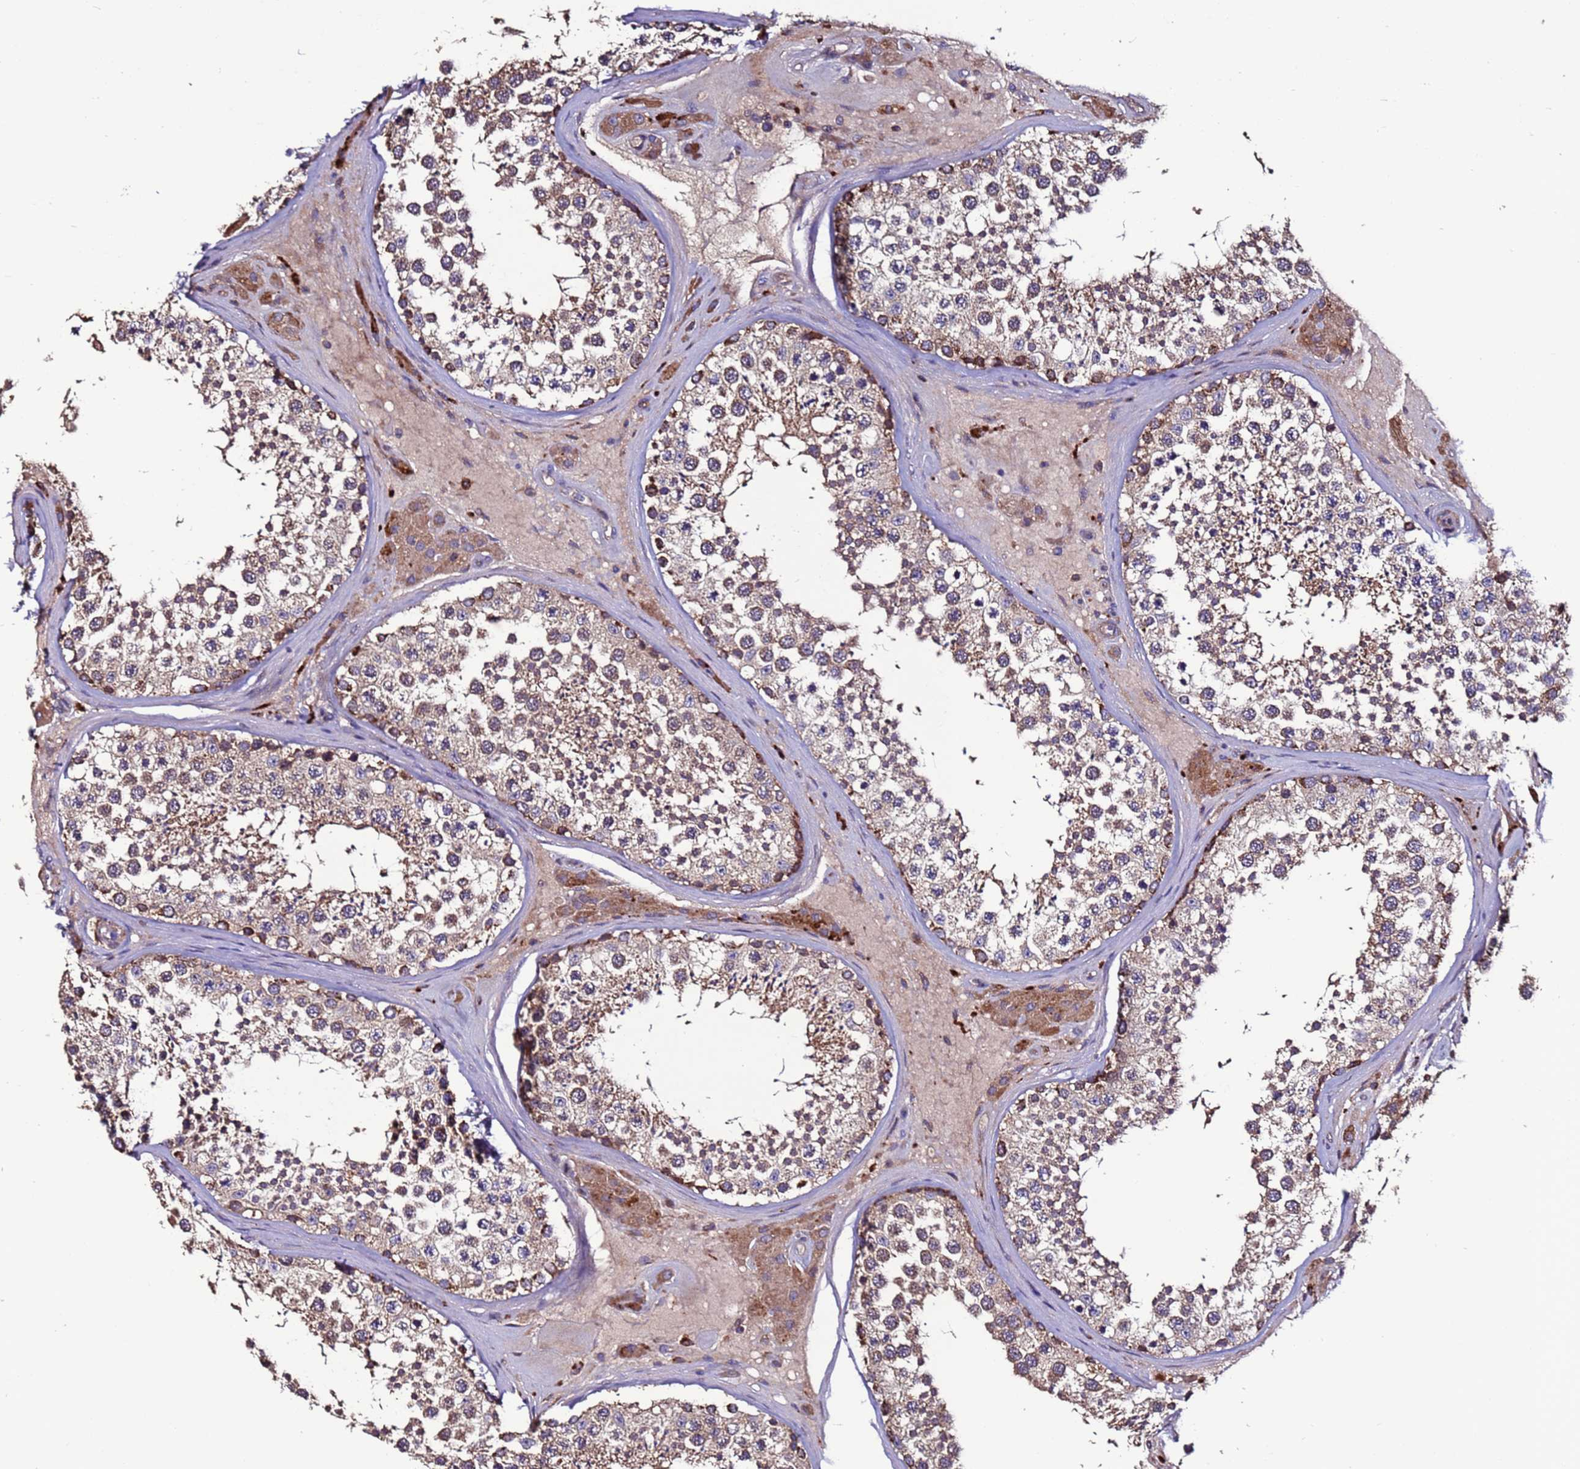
{"staining": {"intensity": "moderate", "quantity": ">75%", "location": "cytoplasmic/membranous"}, "tissue": "testis", "cell_type": "Cells in seminiferous ducts", "image_type": "normal", "snomed": [{"axis": "morphology", "description": "Normal tissue, NOS"}, {"axis": "topography", "description": "Testis"}], "caption": "Testis stained with a protein marker shows moderate staining in cells in seminiferous ducts.", "gene": "CEP55", "patient": {"sex": "male", "age": 46}}